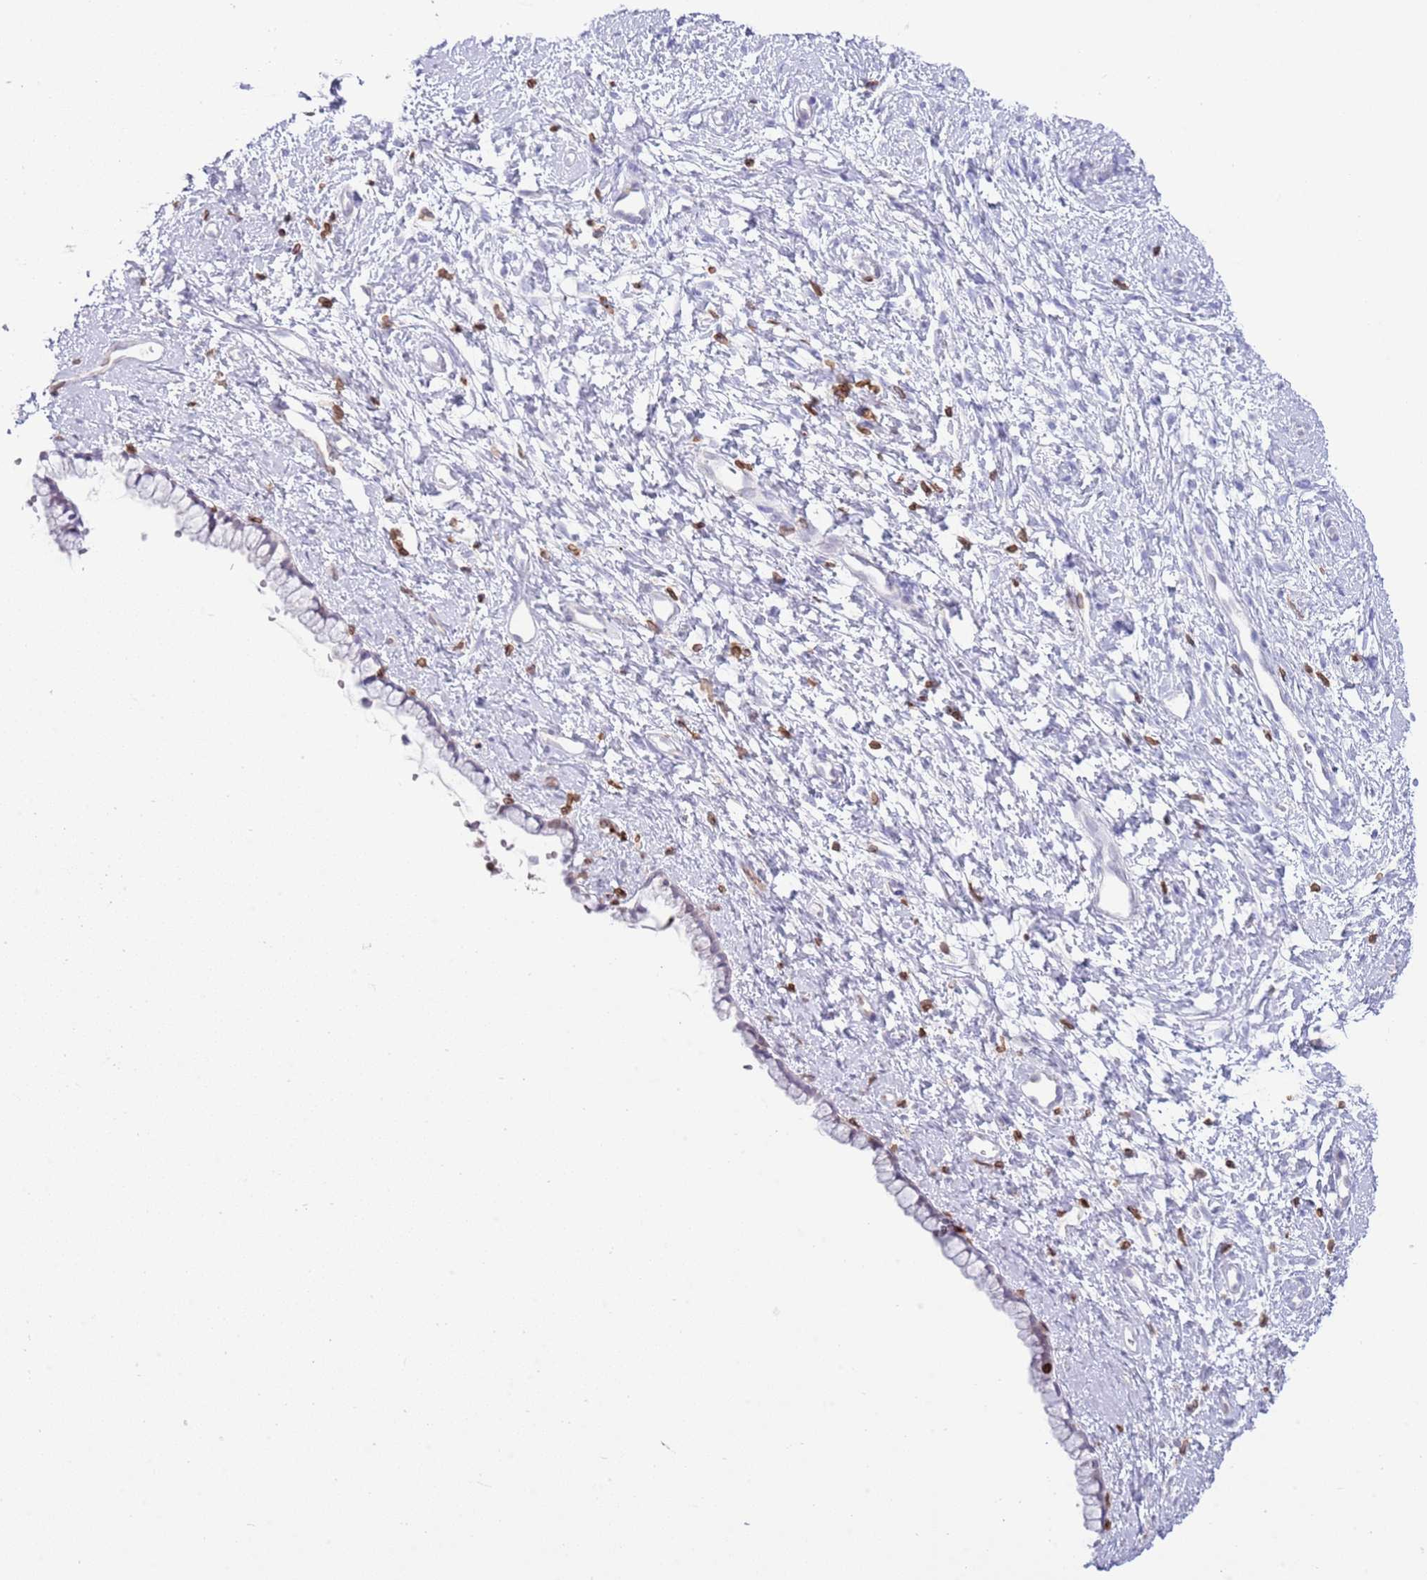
{"staining": {"intensity": "negative", "quantity": "none", "location": "none"}, "tissue": "cervix", "cell_type": "Glandular cells", "image_type": "normal", "snomed": [{"axis": "morphology", "description": "Normal tissue, NOS"}, {"axis": "topography", "description": "Cervix"}], "caption": "This is an IHC histopathology image of benign human cervix. There is no expression in glandular cells.", "gene": "LBR", "patient": {"sex": "female", "age": 57}}